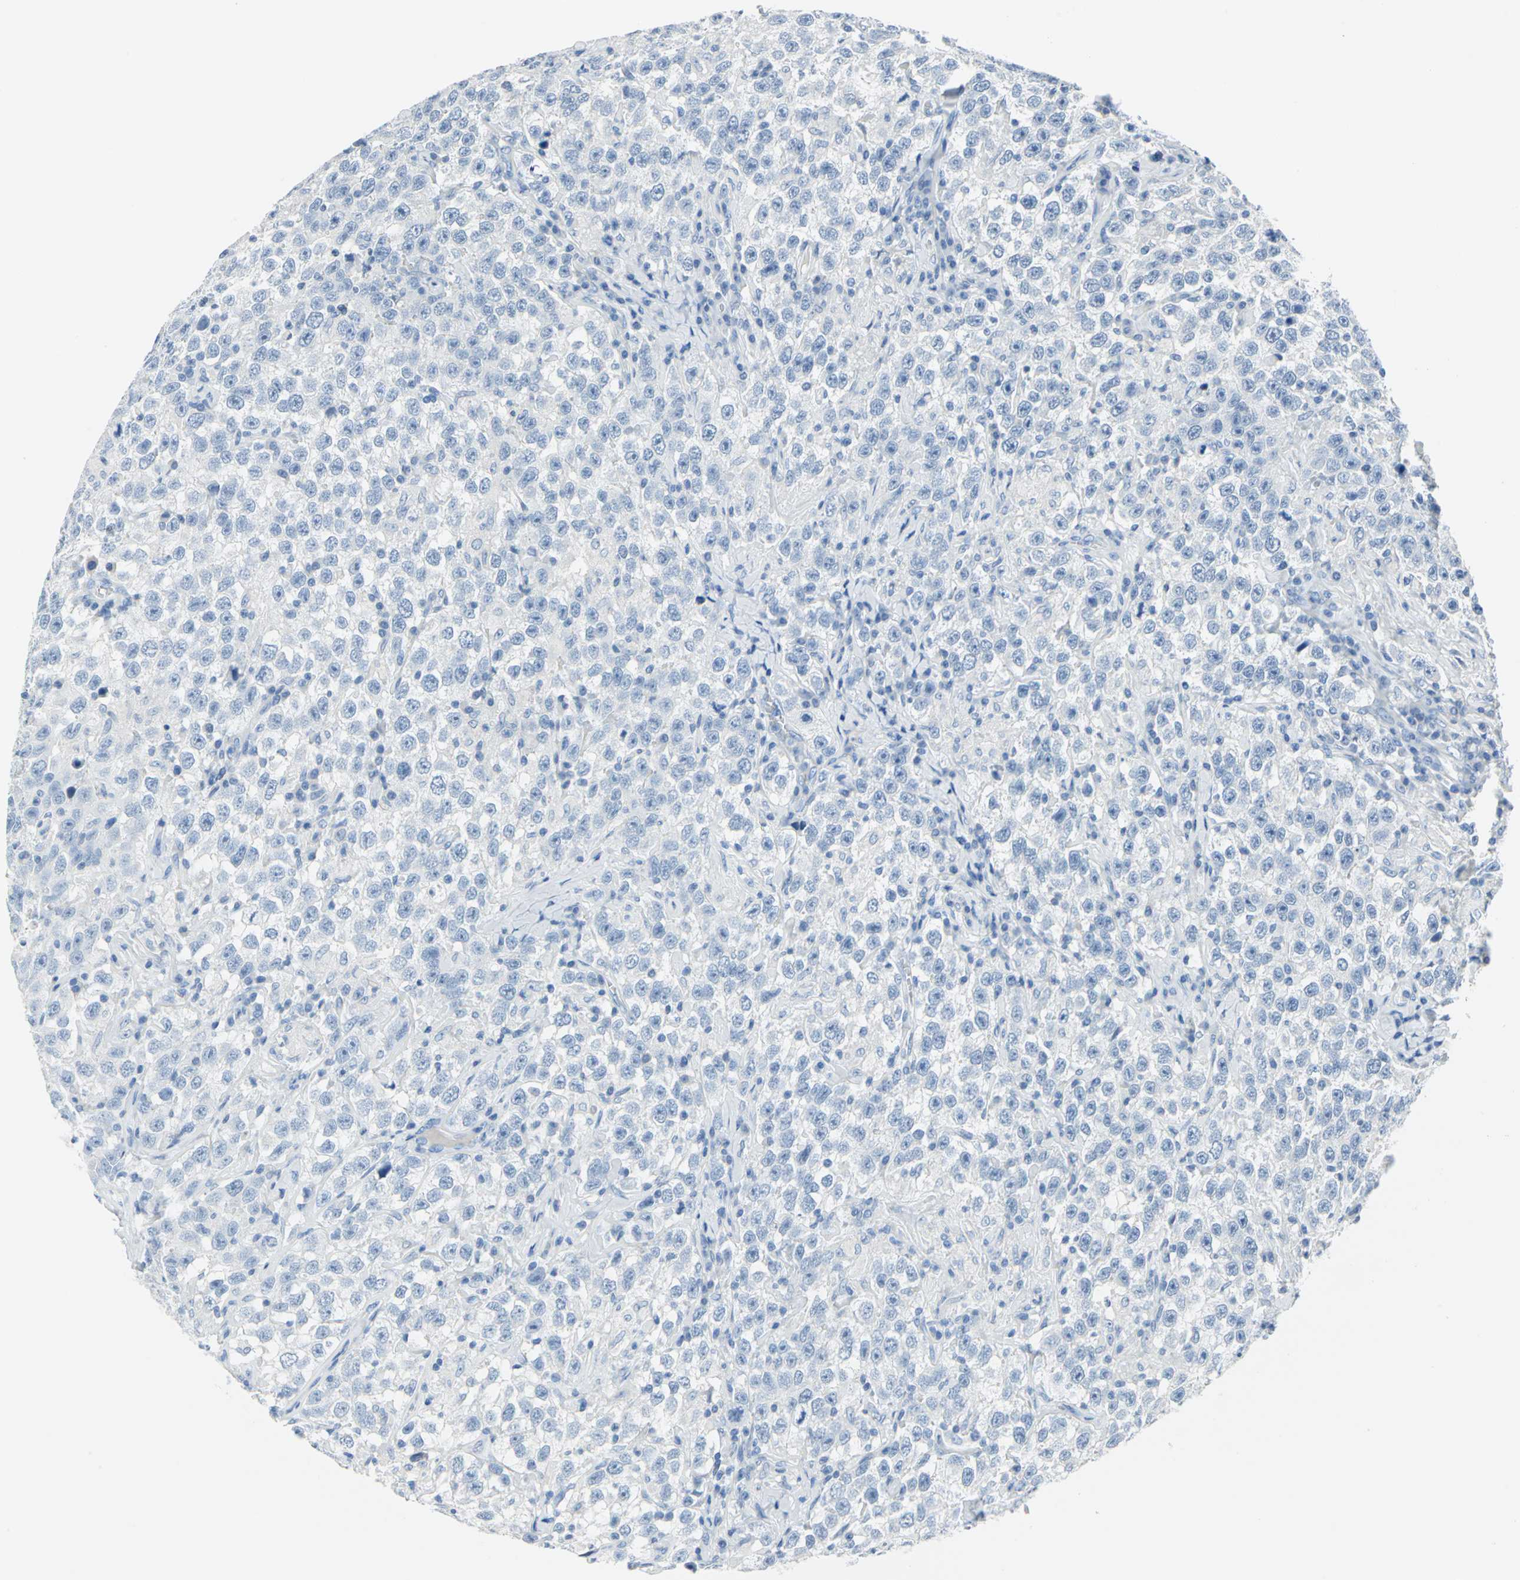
{"staining": {"intensity": "negative", "quantity": "none", "location": "none"}, "tissue": "testis cancer", "cell_type": "Tumor cells", "image_type": "cancer", "snomed": [{"axis": "morphology", "description": "Seminoma, NOS"}, {"axis": "topography", "description": "Testis"}], "caption": "Human testis cancer stained for a protein using immunohistochemistry exhibits no expression in tumor cells.", "gene": "SFN", "patient": {"sex": "male", "age": 41}}